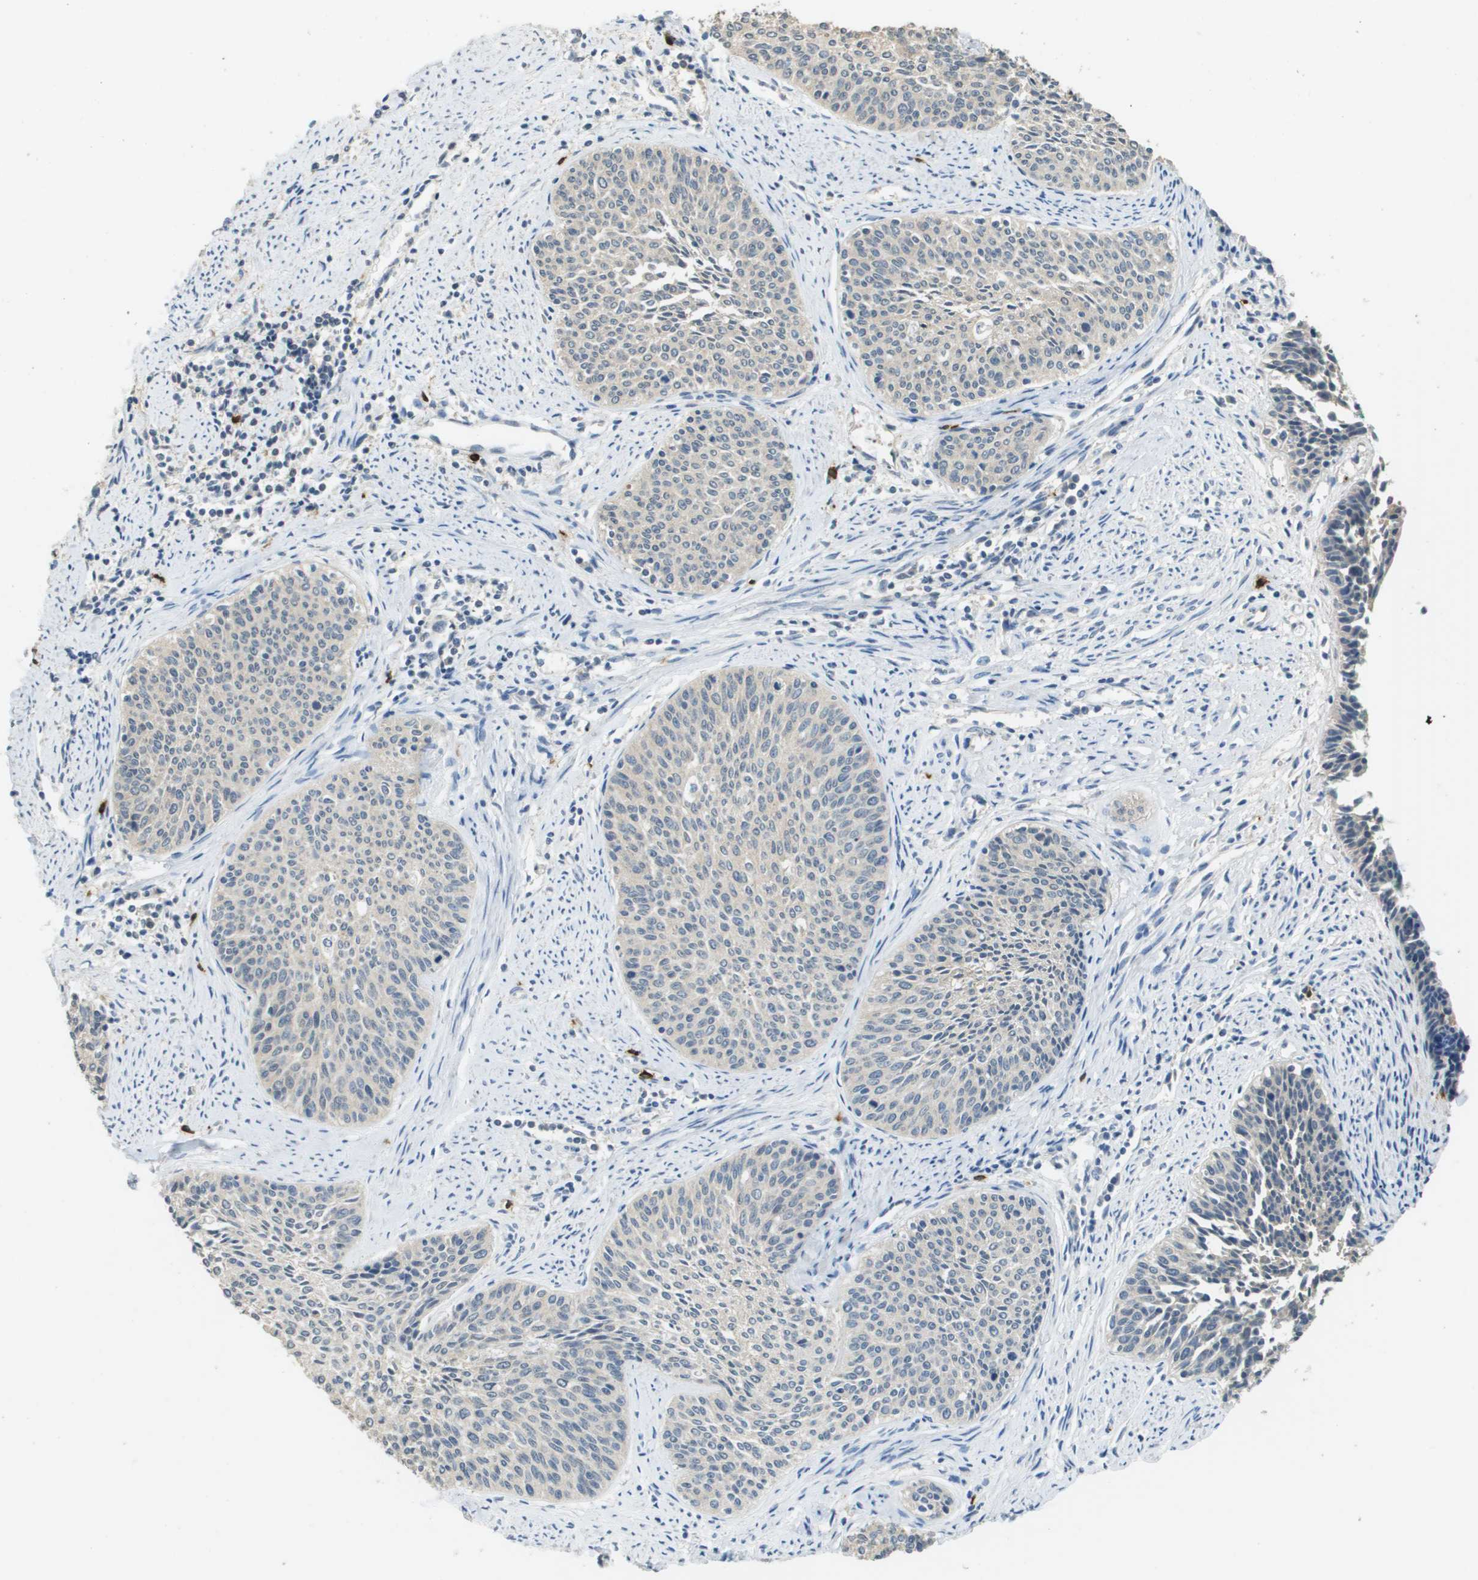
{"staining": {"intensity": "negative", "quantity": "none", "location": "none"}, "tissue": "cervical cancer", "cell_type": "Tumor cells", "image_type": "cancer", "snomed": [{"axis": "morphology", "description": "Squamous cell carcinoma, NOS"}, {"axis": "topography", "description": "Cervix"}], "caption": "Cervical squamous cell carcinoma was stained to show a protein in brown. There is no significant expression in tumor cells. Nuclei are stained in blue.", "gene": "RAB27B", "patient": {"sex": "female", "age": 55}}